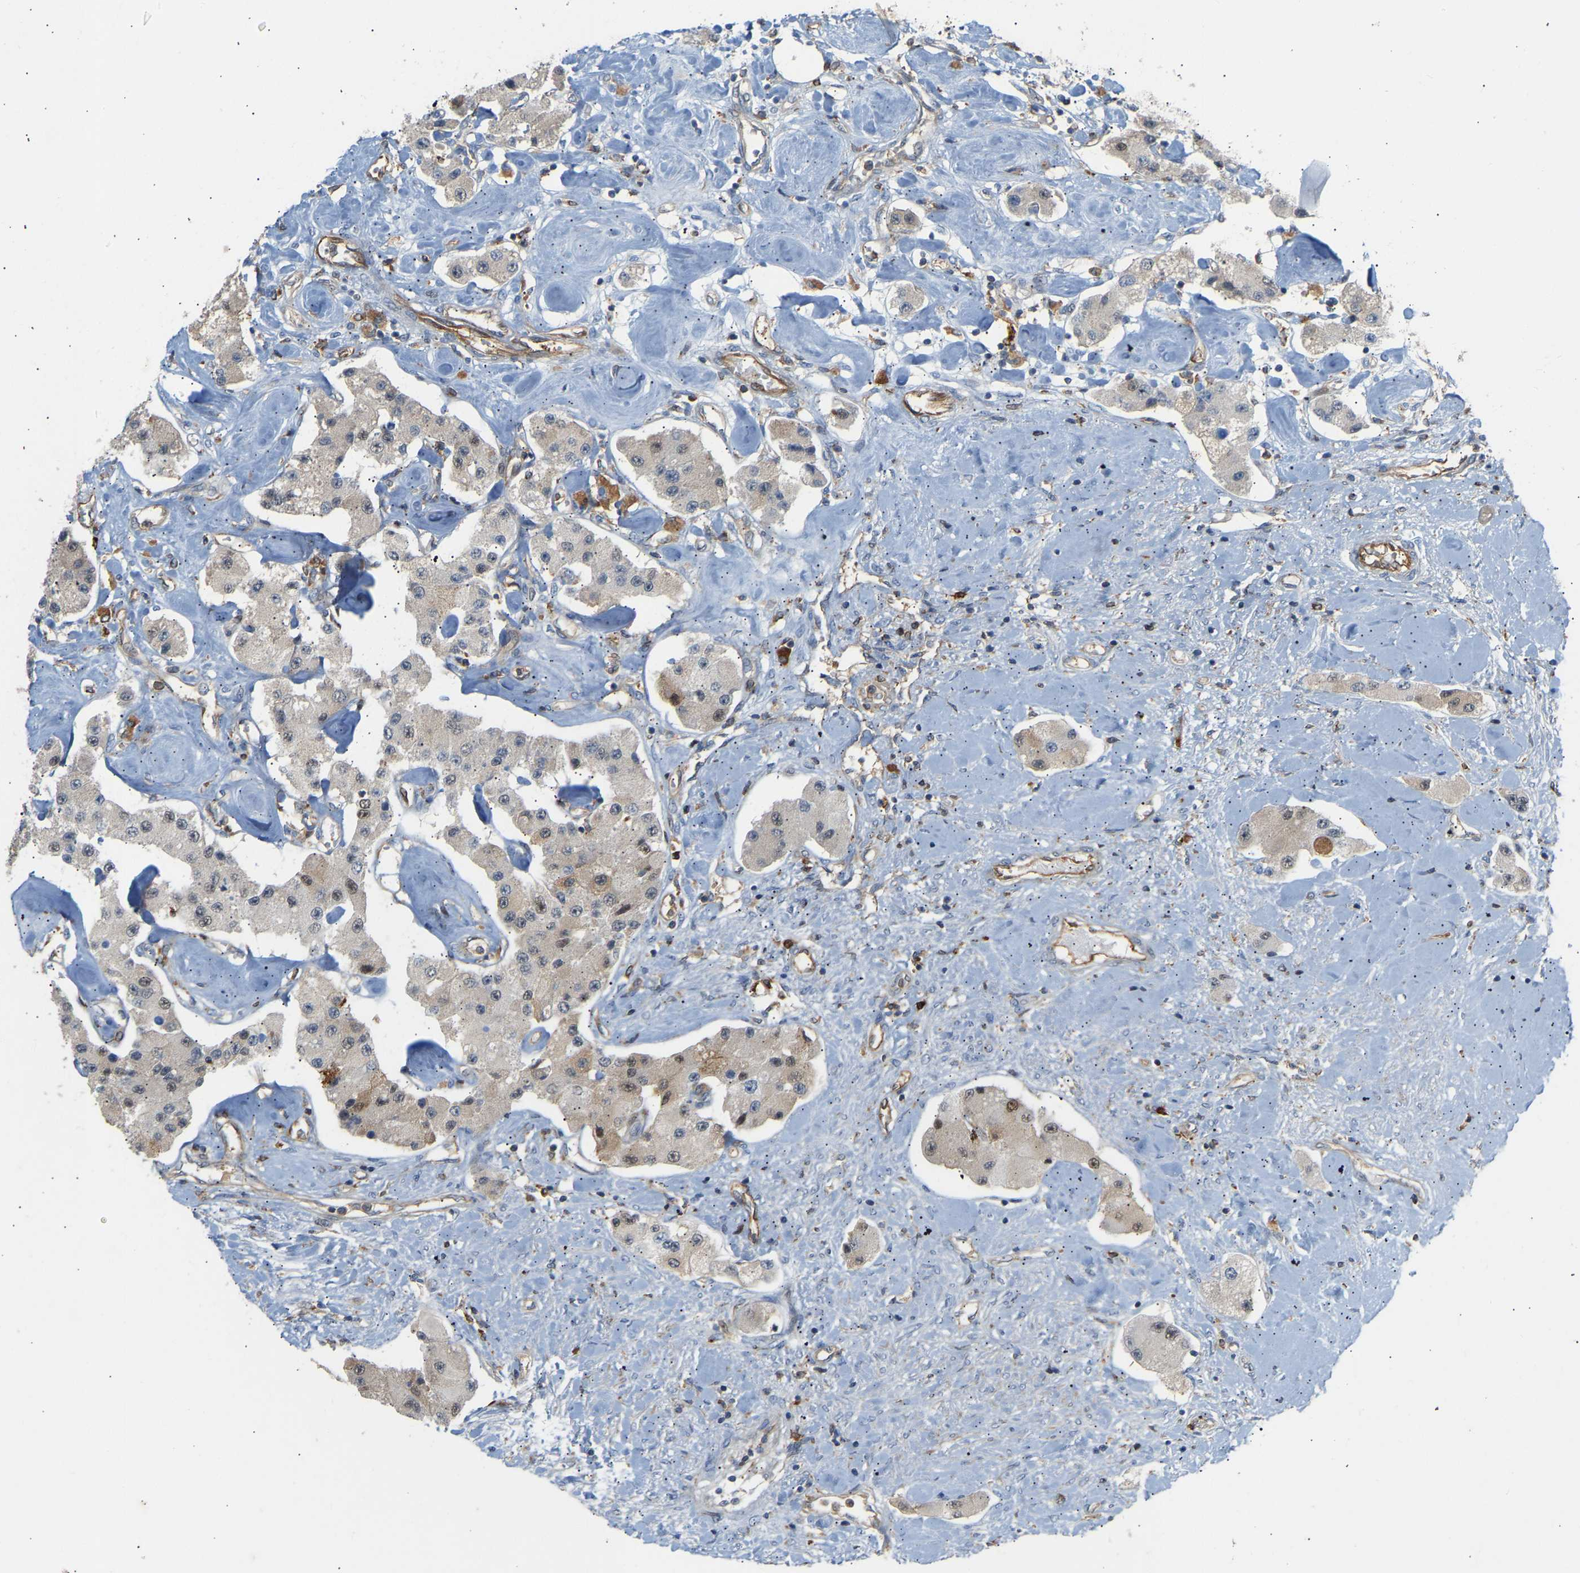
{"staining": {"intensity": "weak", "quantity": "<25%", "location": "cytoplasmic/membranous"}, "tissue": "carcinoid", "cell_type": "Tumor cells", "image_type": "cancer", "snomed": [{"axis": "morphology", "description": "Carcinoid, malignant, NOS"}, {"axis": "topography", "description": "Pancreas"}], "caption": "High magnification brightfield microscopy of carcinoid (malignant) stained with DAB (3,3'-diaminobenzidine) (brown) and counterstained with hematoxylin (blue): tumor cells show no significant positivity. (DAB immunohistochemistry, high magnification).", "gene": "PLCG2", "patient": {"sex": "male", "age": 41}}